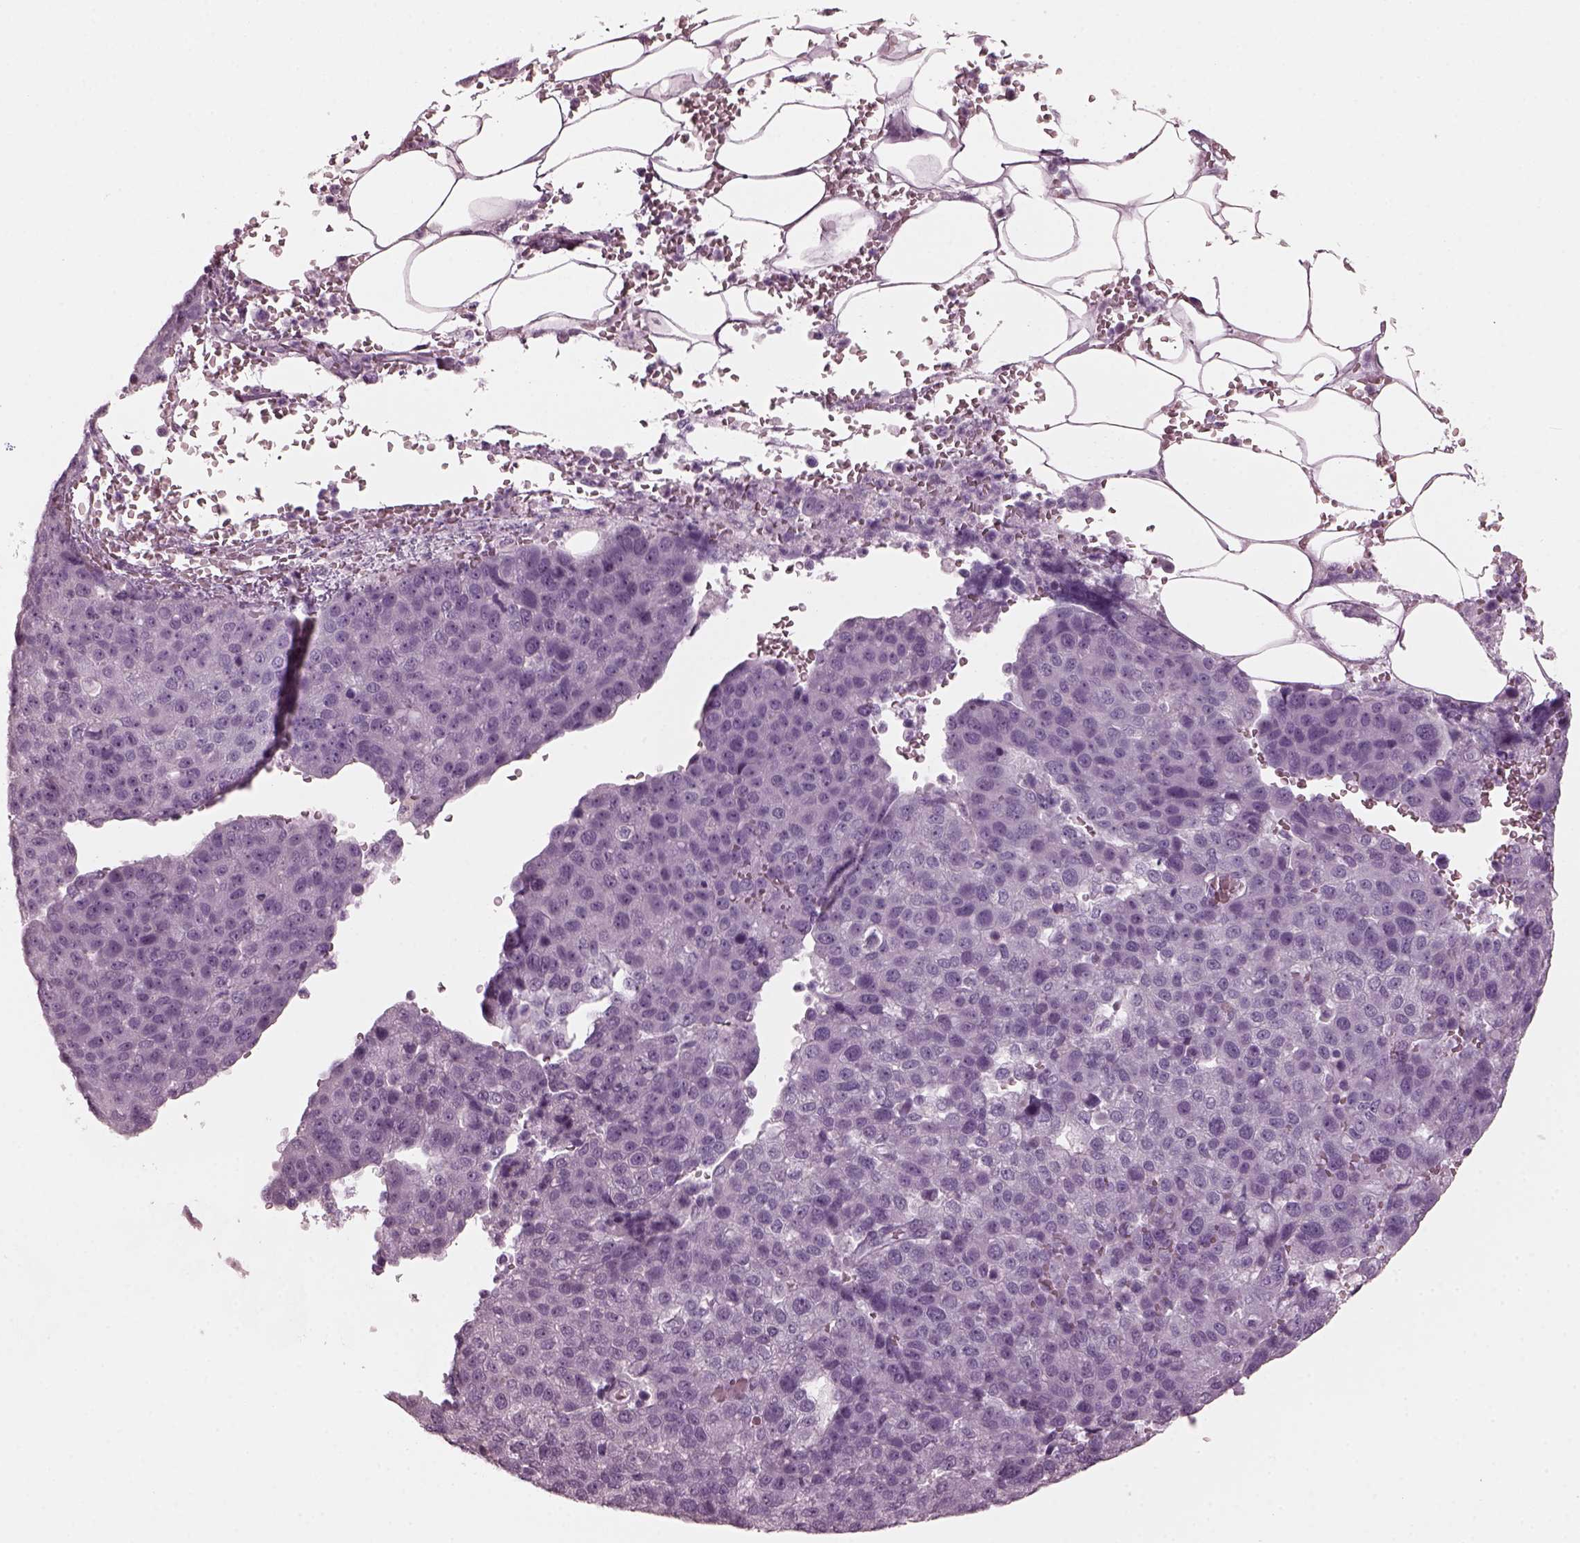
{"staining": {"intensity": "negative", "quantity": "none", "location": "none"}, "tissue": "pancreatic cancer", "cell_type": "Tumor cells", "image_type": "cancer", "snomed": [{"axis": "morphology", "description": "Adenocarcinoma, NOS"}, {"axis": "topography", "description": "Pancreas"}], "caption": "Immunohistochemistry of human pancreatic cancer reveals no staining in tumor cells.", "gene": "RCVRN", "patient": {"sex": "female", "age": 61}}